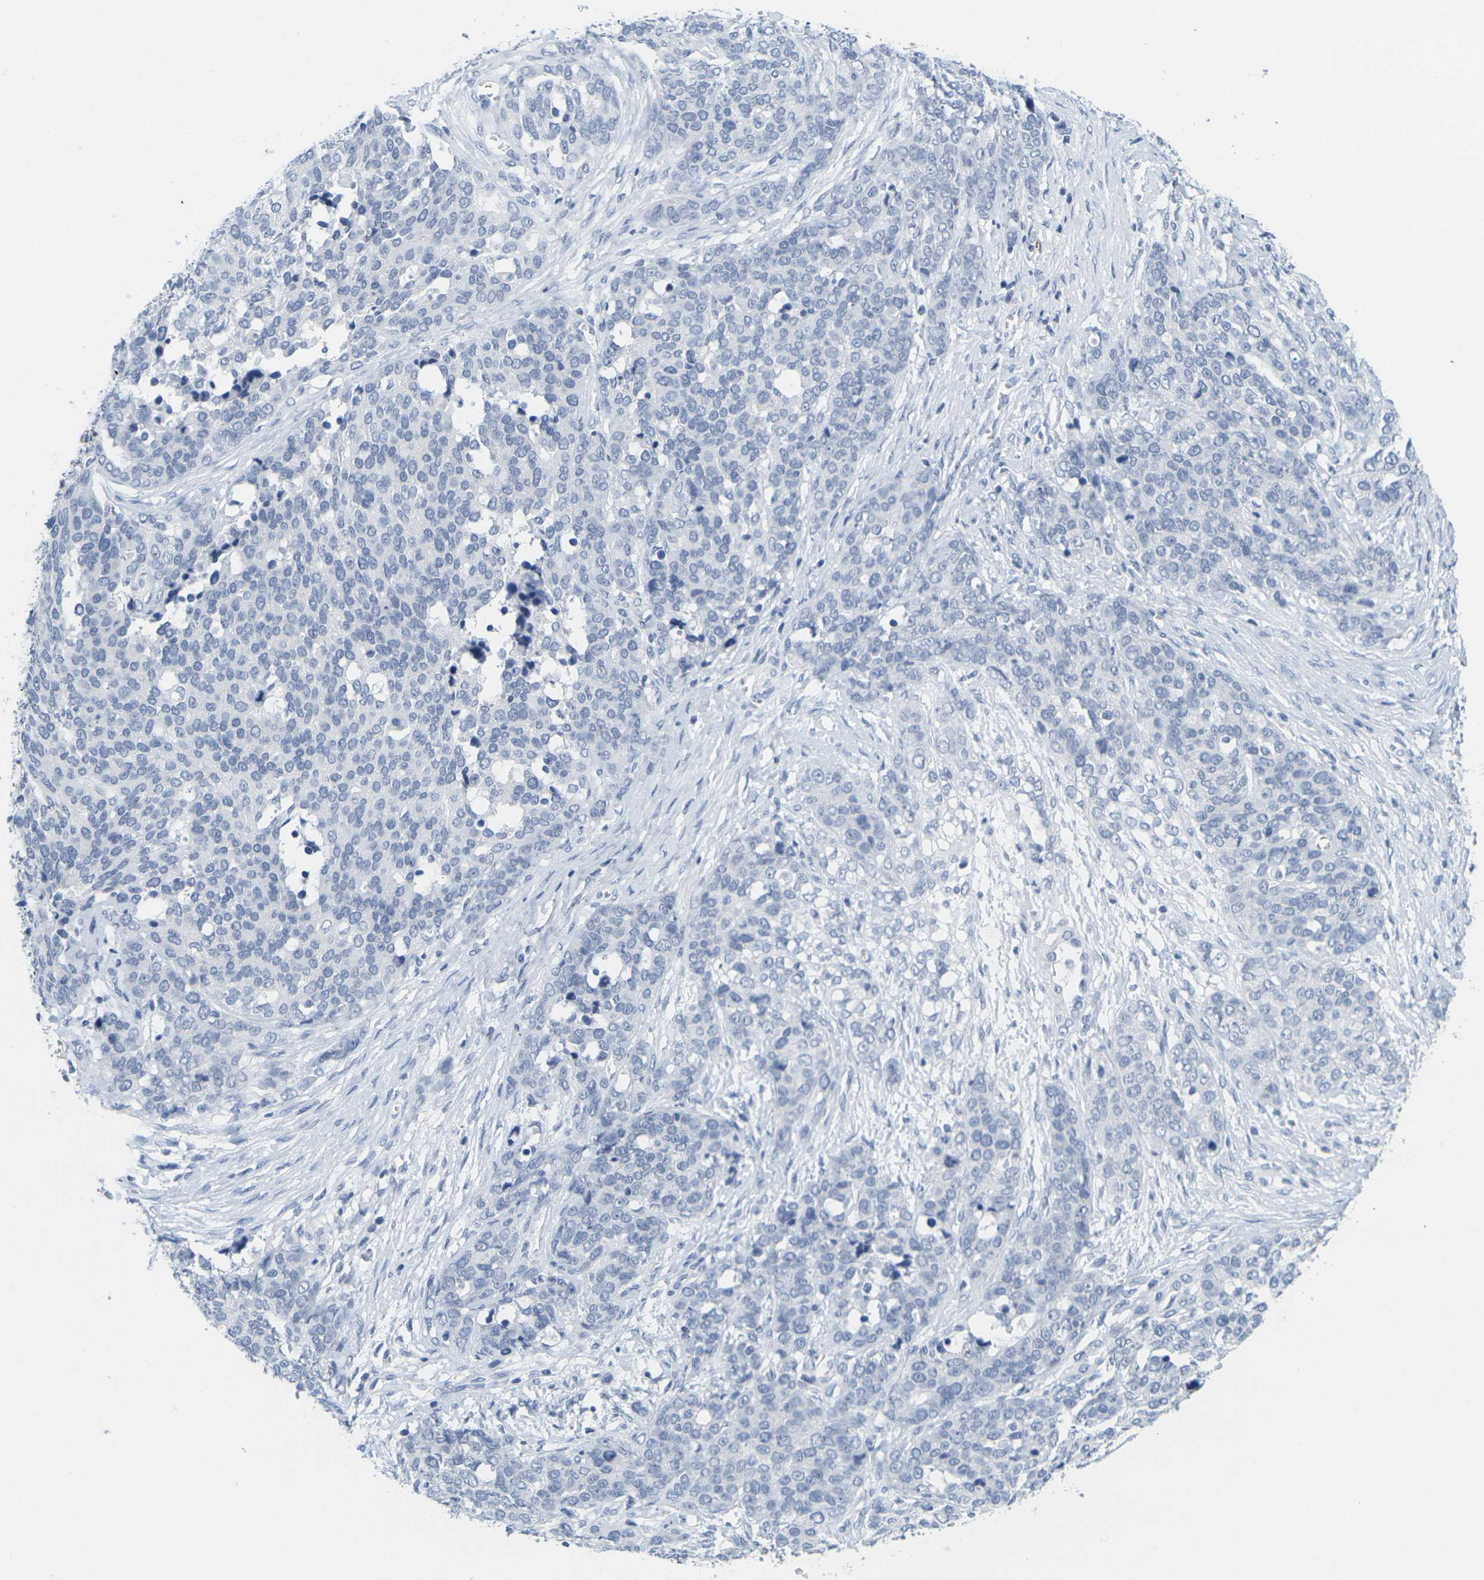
{"staining": {"intensity": "negative", "quantity": "none", "location": "none"}, "tissue": "ovarian cancer", "cell_type": "Tumor cells", "image_type": "cancer", "snomed": [{"axis": "morphology", "description": "Cystadenocarcinoma, serous, NOS"}, {"axis": "topography", "description": "Ovary"}], "caption": "Protein analysis of ovarian cancer shows no significant expression in tumor cells.", "gene": "HLA-DOB", "patient": {"sex": "female", "age": 44}}